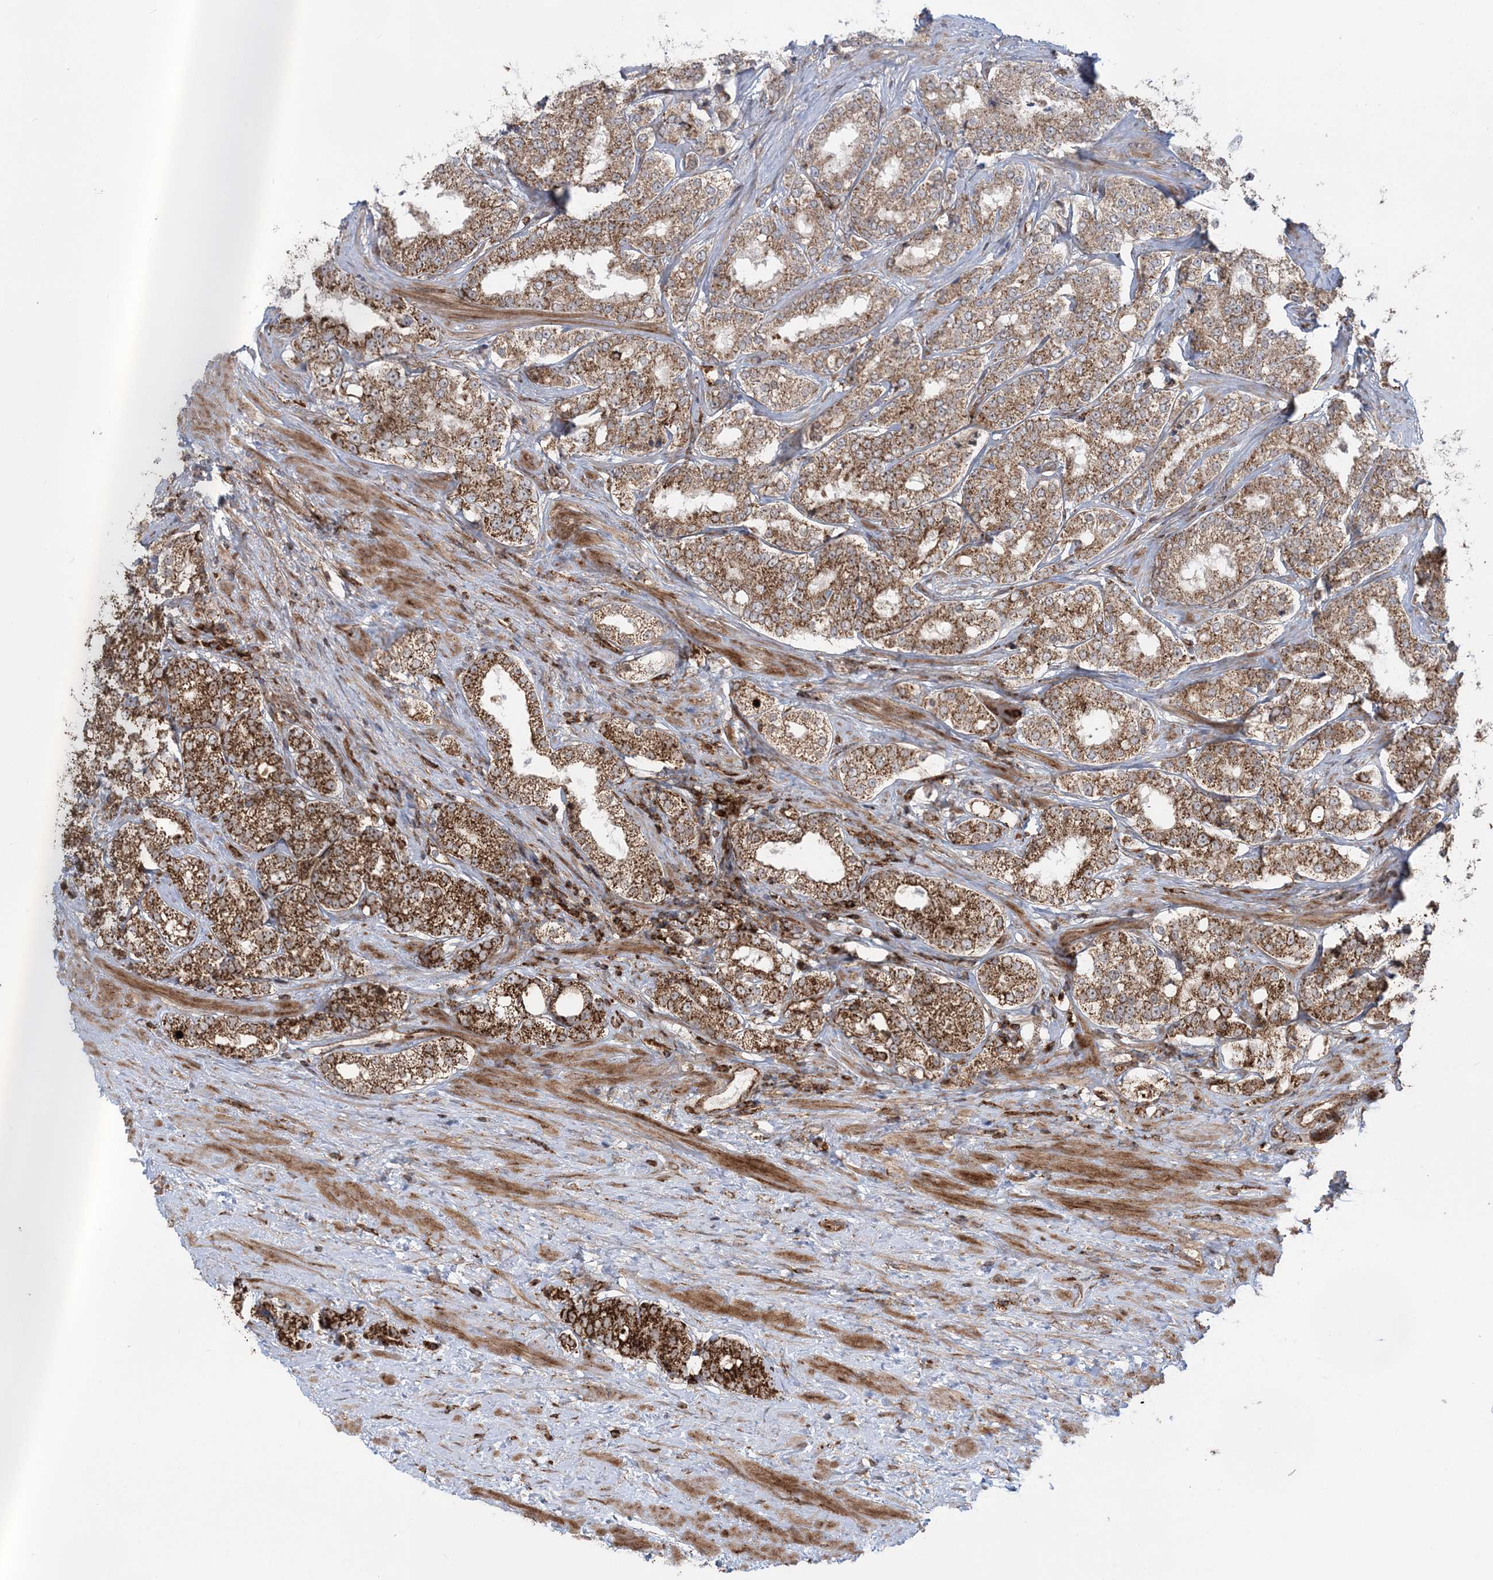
{"staining": {"intensity": "moderate", "quantity": ">75%", "location": "cytoplasmic/membranous"}, "tissue": "prostate cancer", "cell_type": "Tumor cells", "image_type": "cancer", "snomed": [{"axis": "morphology", "description": "Normal tissue, NOS"}, {"axis": "morphology", "description": "Adenocarcinoma, High grade"}, {"axis": "topography", "description": "Prostate"}], "caption": "IHC of prostate high-grade adenocarcinoma shows medium levels of moderate cytoplasmic/membranous staining in about >75% of tumor cells. The protein of interest is stained brown, and the nuclei are stained in blue (DAB (3,3'-diaminobenzidine) IHC with brightfield microscopy, high magnification).", "gene": "LRPPRC", "patient": {"sex": "male", "age": 83}}